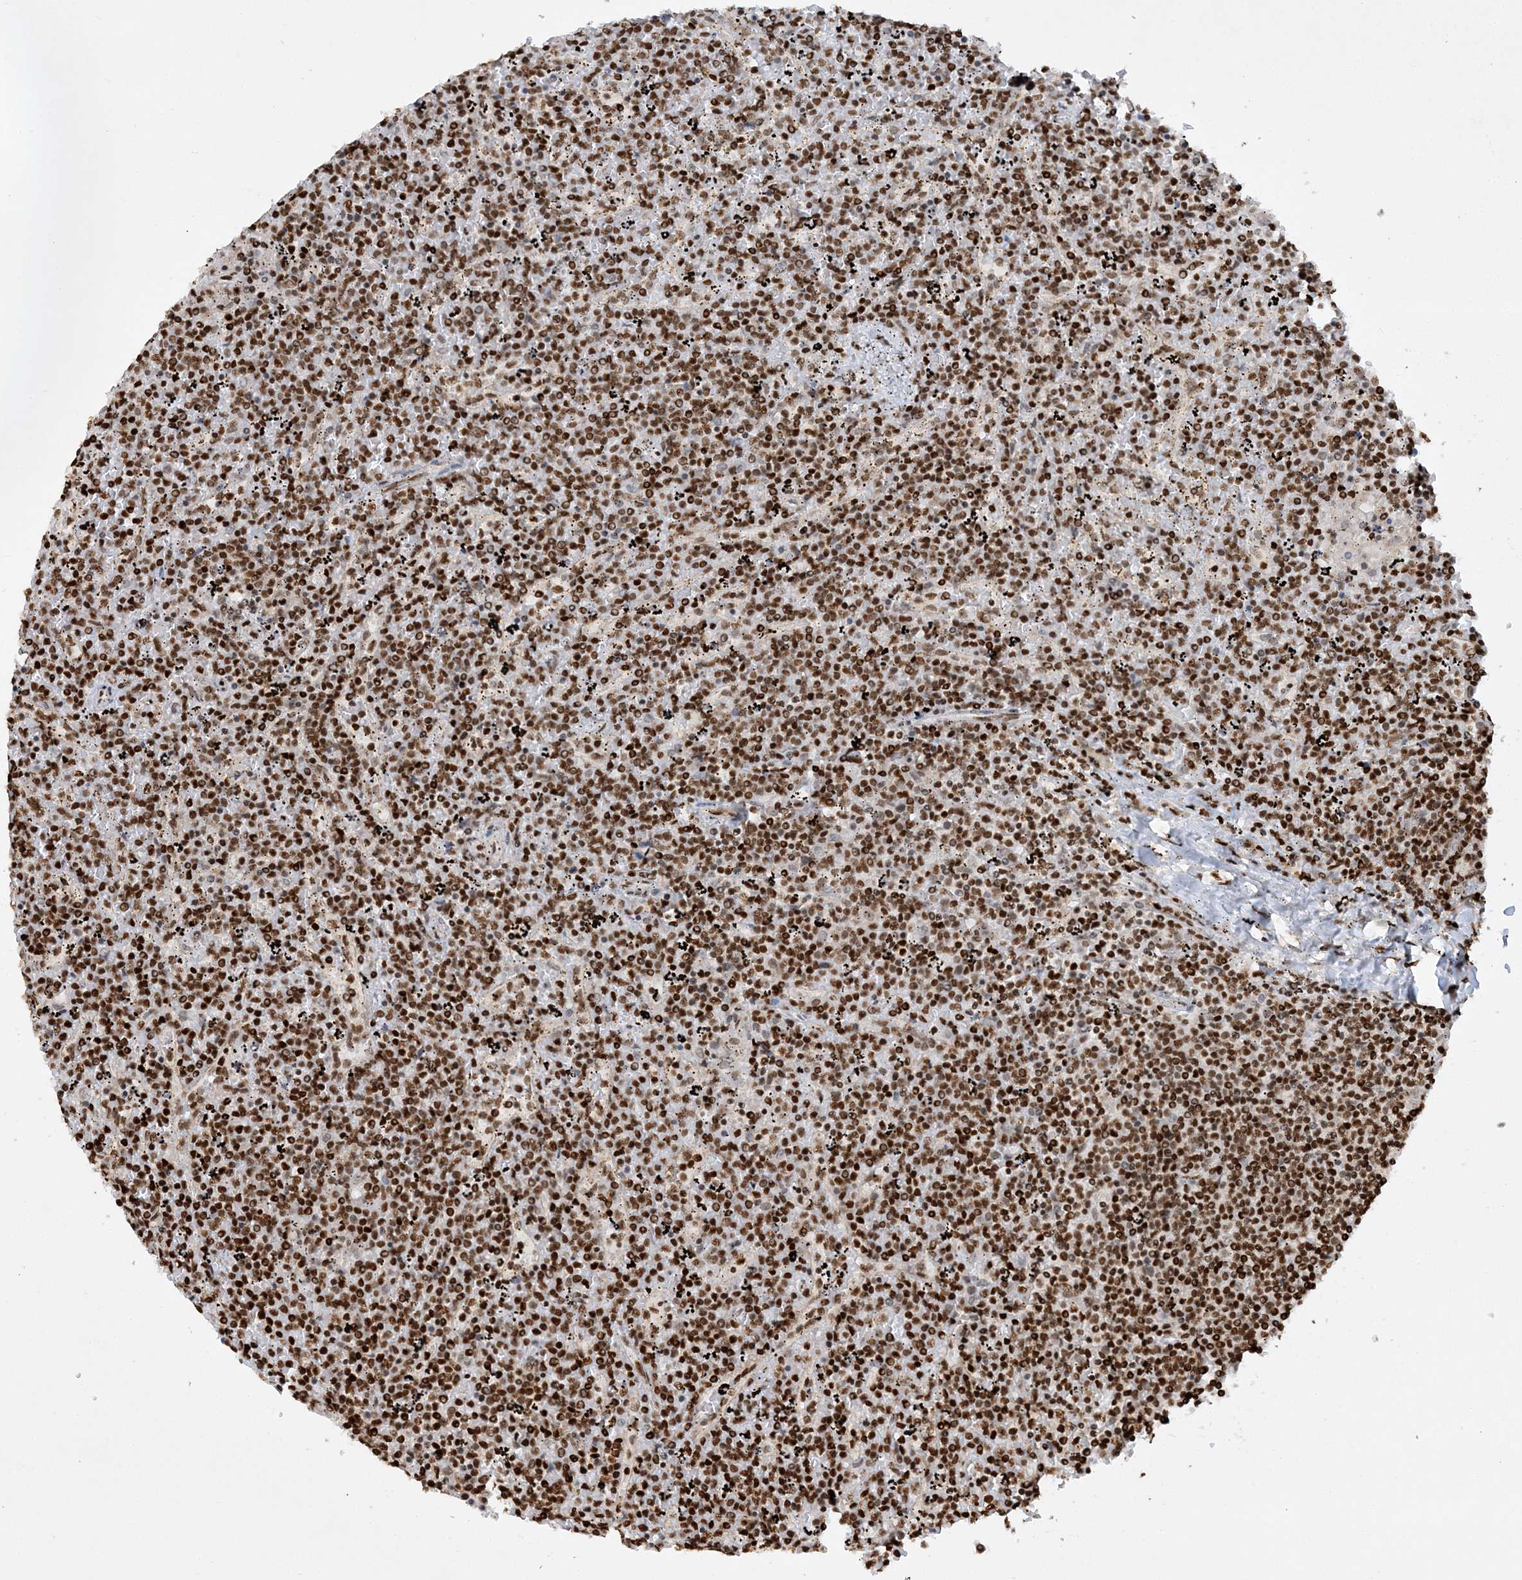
{"staining": {"intensity": "strong", "quantity": ">75%", "location": "nuclear"}, "tissue": "lymphoma", "cell_type": "Tumor cells", "image_type": "cancer", "snomed": [{"axis": "morphology", "description": "Malignant lymphoma, non-Hodgkin's type, Low grade"}, {"axis": "topography", "description": "Spleen"}], "caption": "The micrograph reveals a brown stain indicating the presence of a protein in the nuclear of tumor cells in malignant lymphoma, non-Hodgkin's type (low-grade).", "gene": "DELE1", "patient": {"sex": "female", "age": 19}}